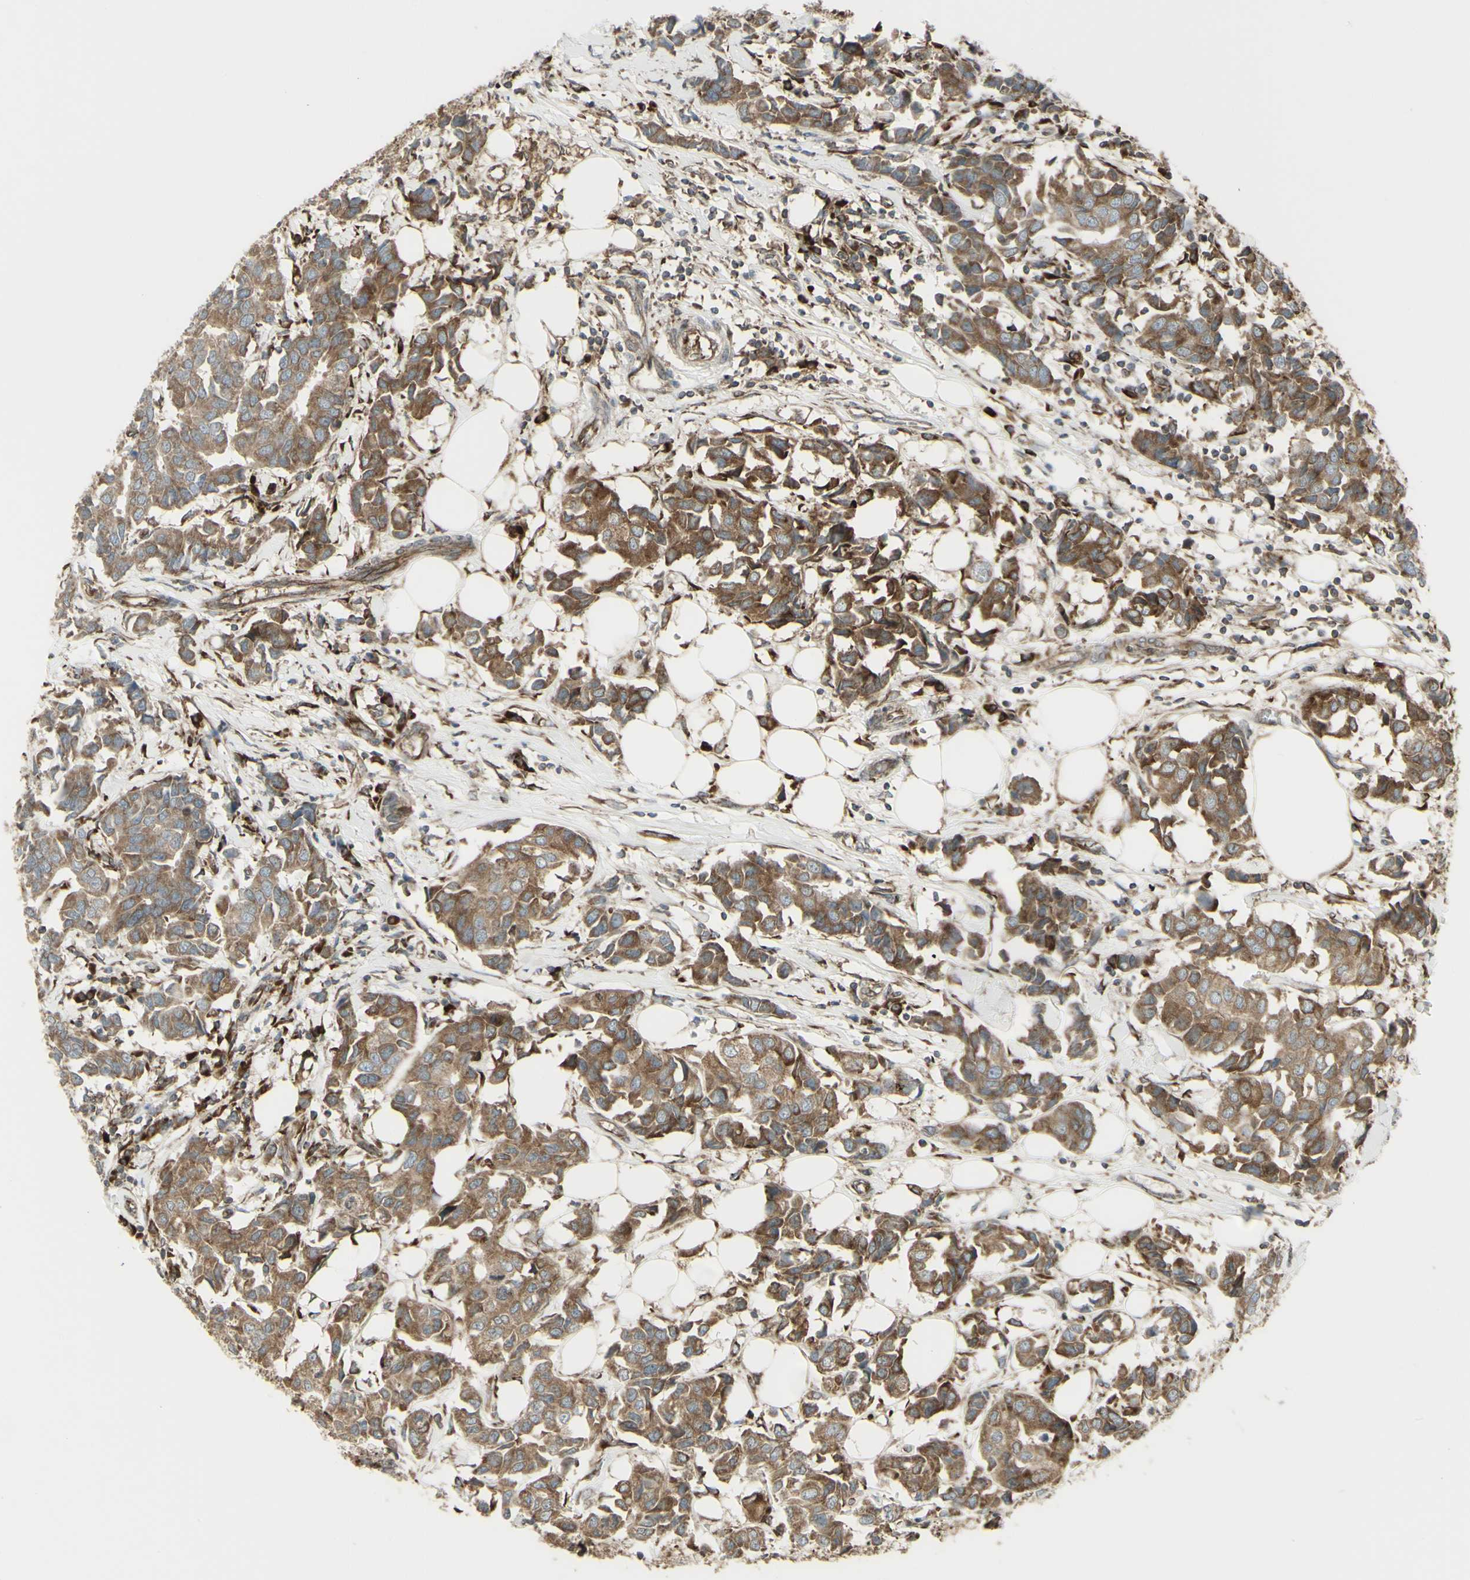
{"staining": {"intensity": "moderate", "quantity": ">75%", "location": "cytoplasmic/membranous"}, "tissue": "breast cancer", "cell_type": "Tumor cells", "image_type": "cancer", "snomed": [{"axis": "morphology", "description": "Duct carcinoma"}, {"axis": "topography", "description": "Breast"}], "caption": "High-power microscopy captured an immunohistochemistry (IHC) image of infiltrating ductal carcinoma (breast), revealing moderate cytoplasmic/membranous staining in about >75% of tumor cells.", "gene": "FKBP3", "patient": {"sex": "female", "age": 80}}